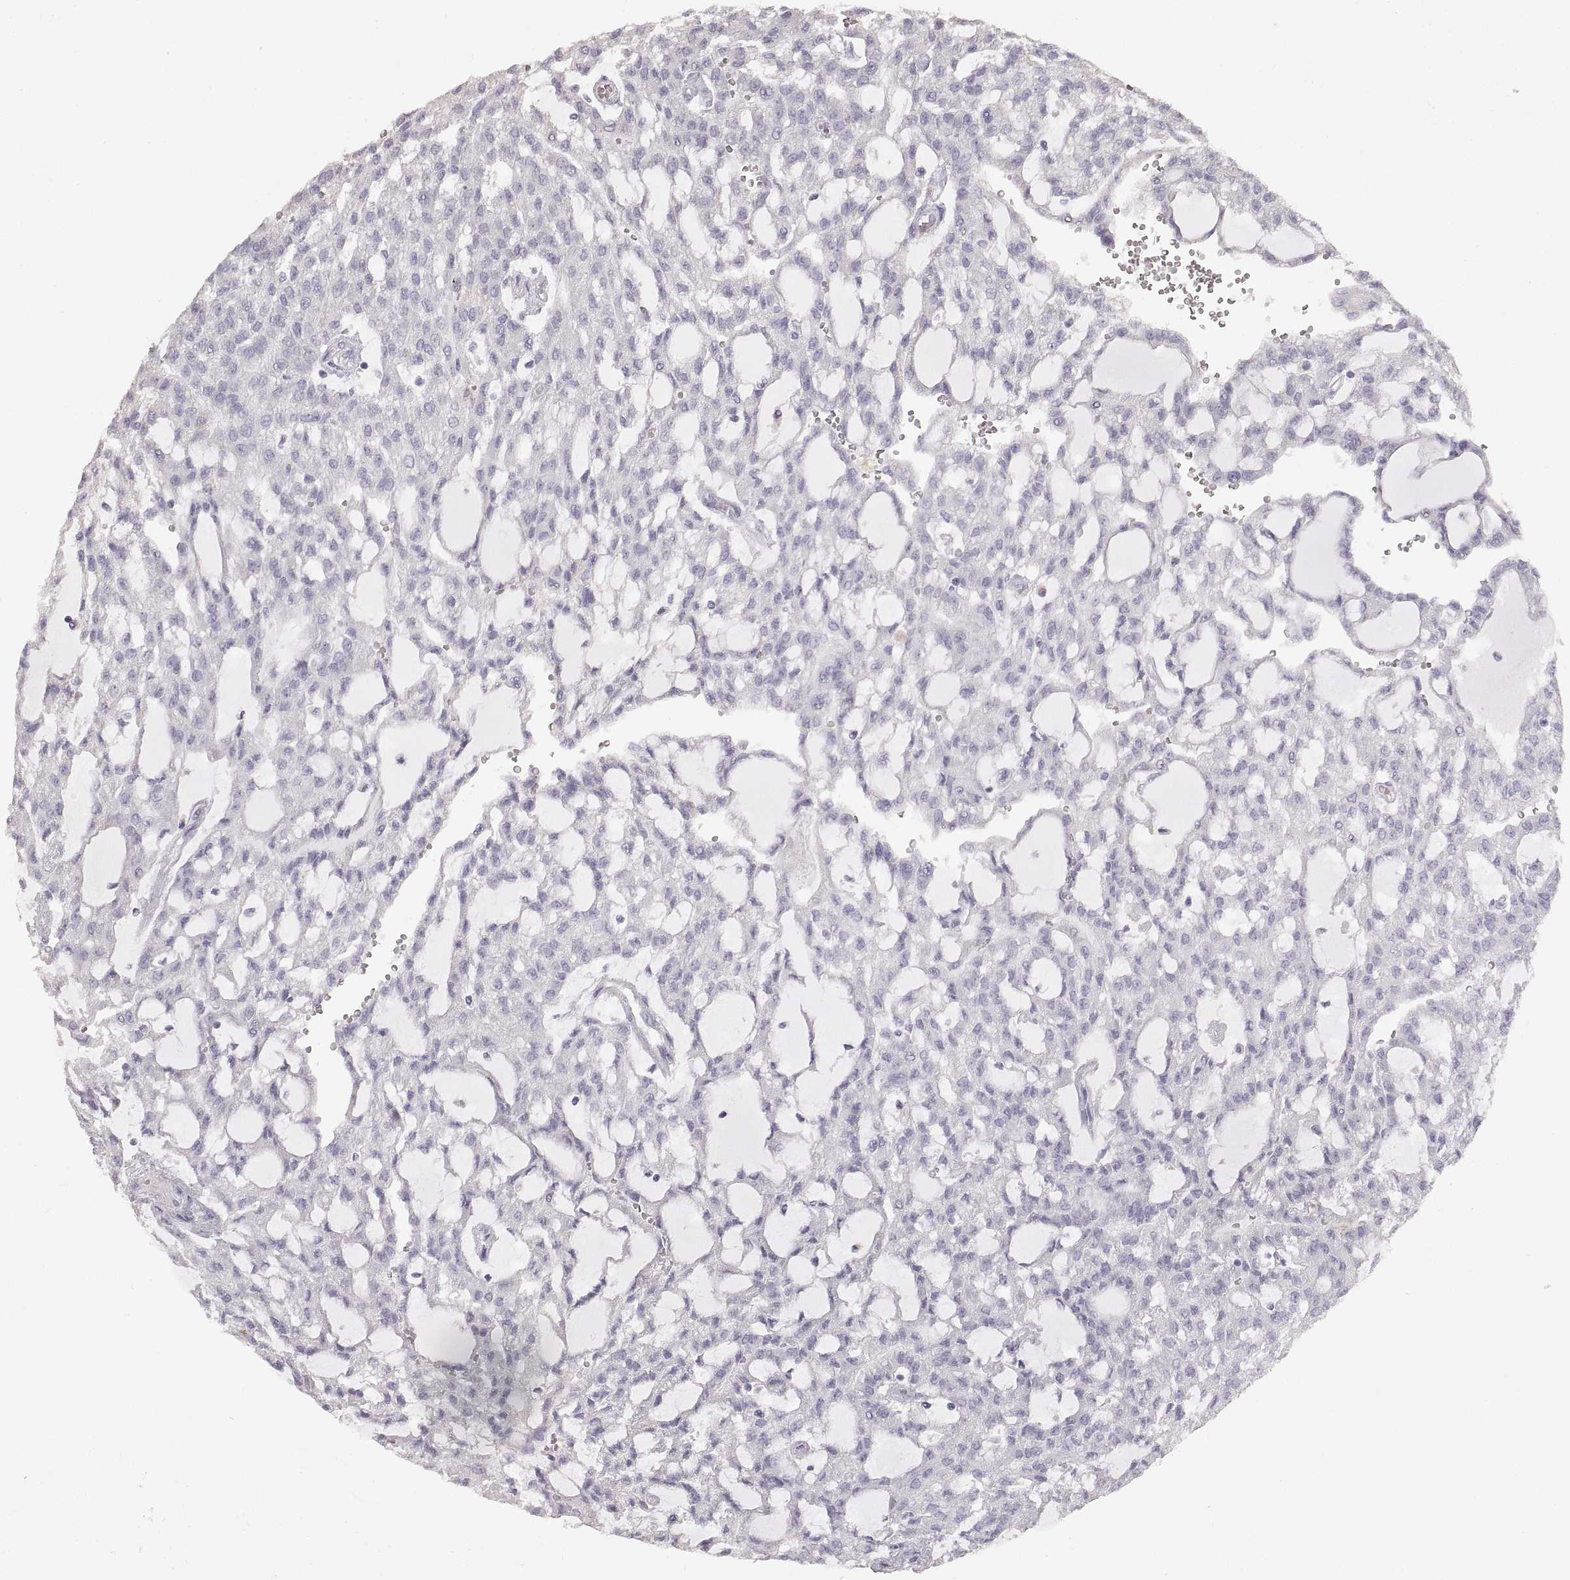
{"staining": {"intensity": "negative", "quantity": "none", "location": "none"}, "tissue": "renal cancer", "cell_type": "Tumor cells", "image_type": "cancer", "snomed": [{"axis": "morphology", "description": "Adenocarcinoma, NOS"}, {"axis": "topography", "description": "Kidney"}], "caption": "The image shows no staining of tumor cells in renal cancer.", "gene": "ZP3", "patient": {"sex": "male", "age": 63}}